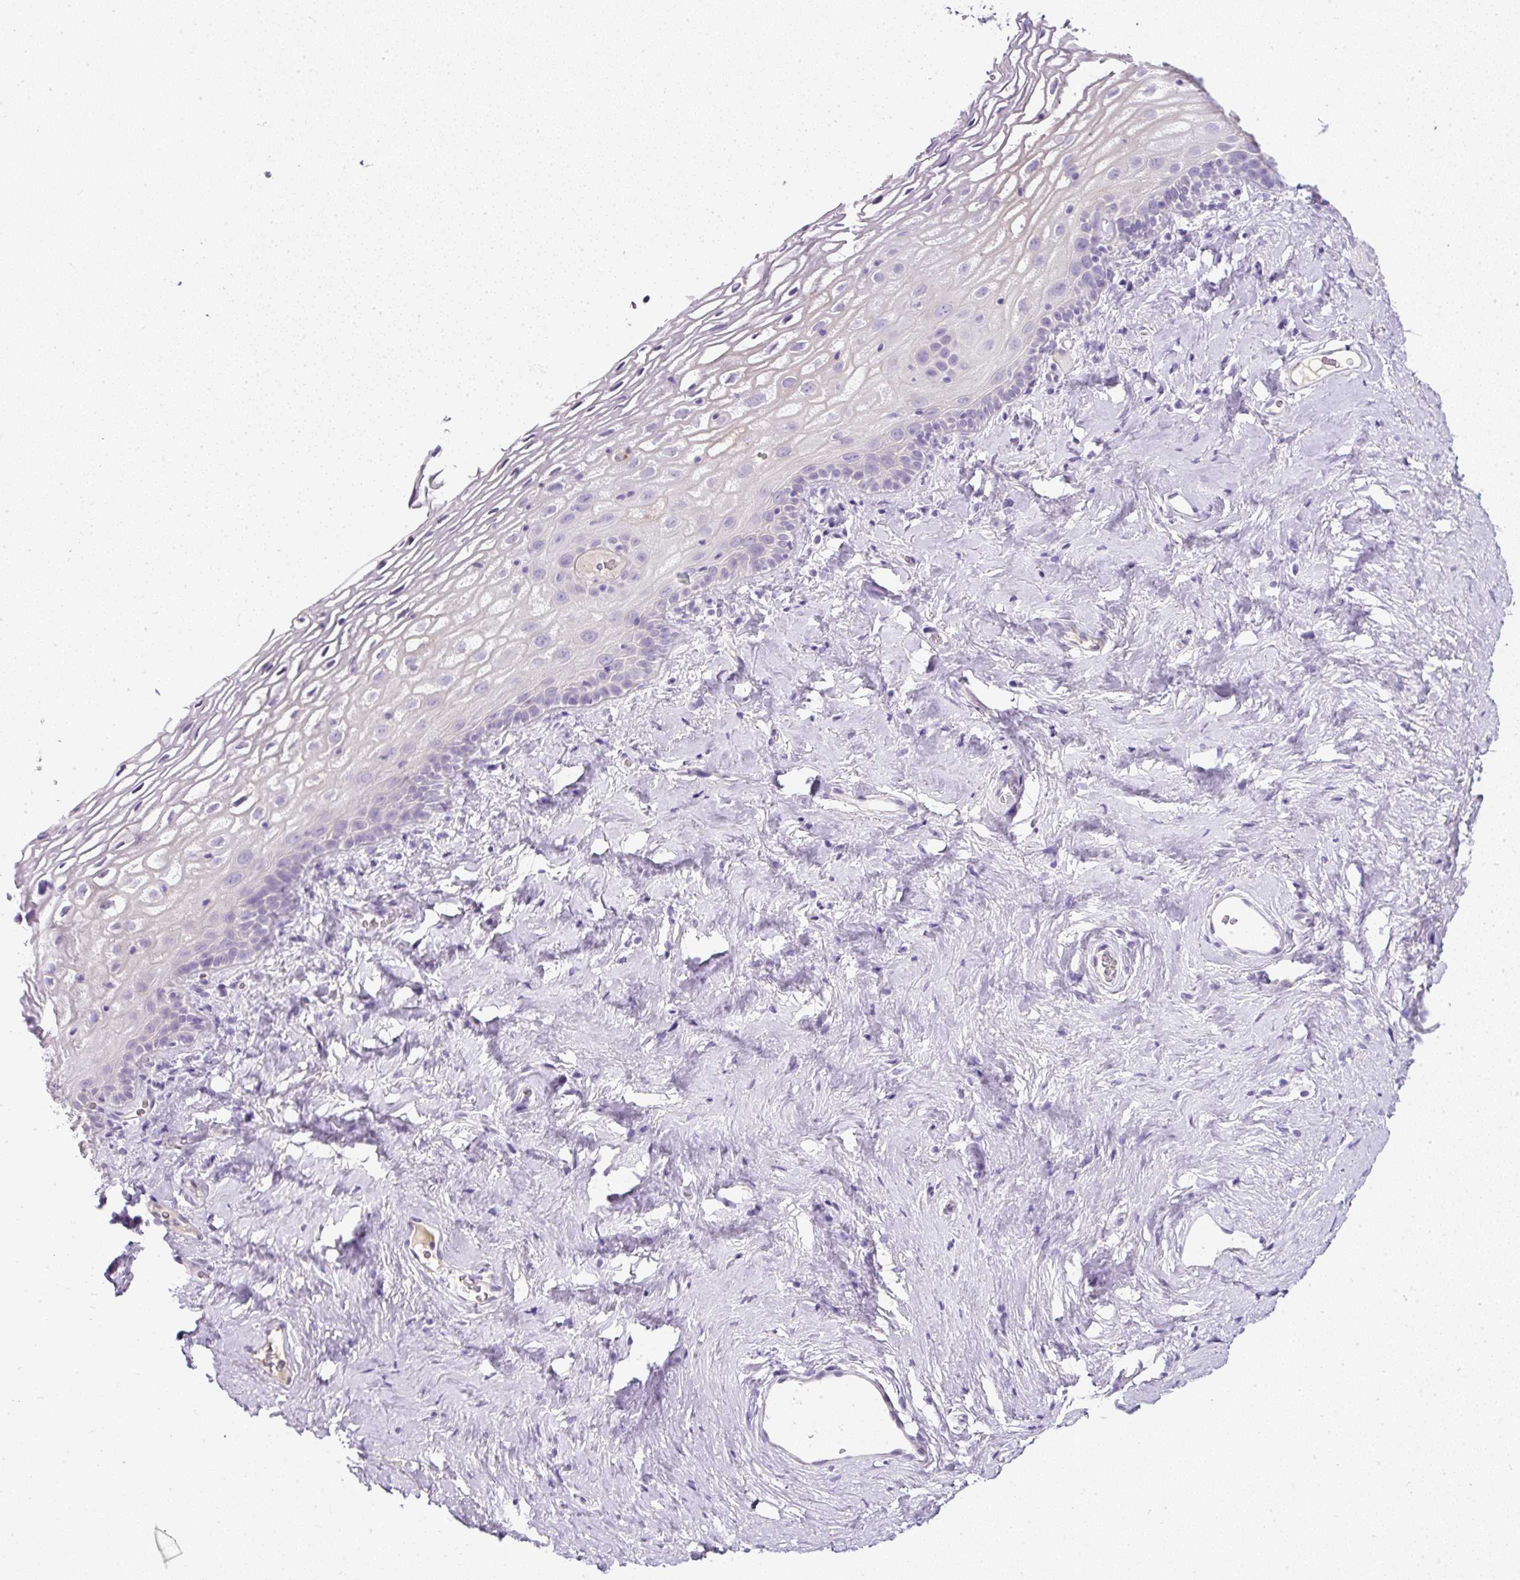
{"staining": {"intensity": "negative", "quantity": "none", "location": "none"}, "tissue": "vagina", "cell_type": "Squamous epithelial cells", "image_type": "normal", "snomed": [{"axis": "morphology", "description": "Normal tissue, NOS"}, {"axis": "morphology", "description": "Adenocarcinoma, NOS"}, {"axis": "topography", "description": "Rectum"}, {"axis": "topography", "description": "Vagina"}, {"axis": "topography", "description": "Peripheral nerve tissue"}], "caption": "High power microscopy image of an IHC micrograph of unremarkable vagina, revealing no significant positivity in squamous epithelial cells. (DAB immunohistochemistry (IHC) visualized using brightfield microscopy, high magnification).", "gene": "COL9A2", "patient": {"sex": "female", "age": 71}}